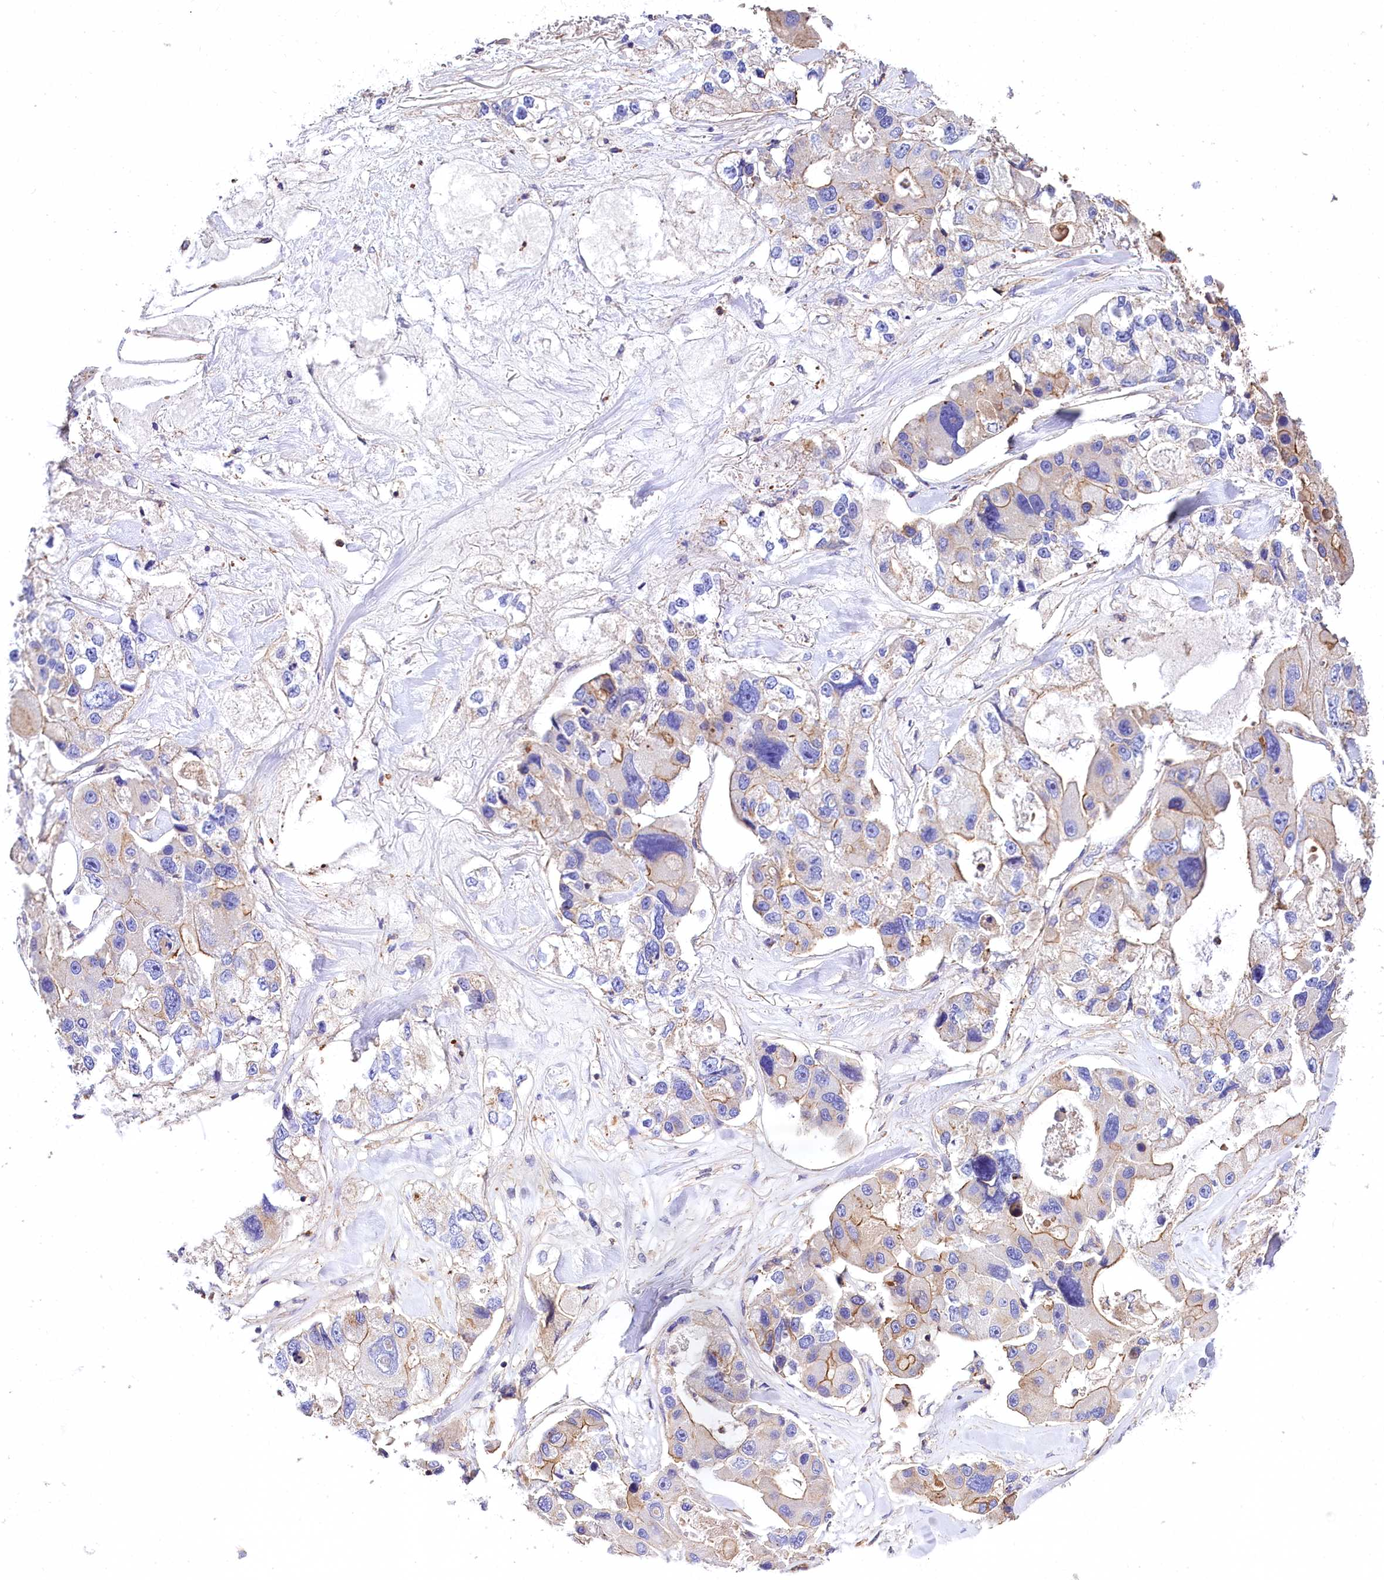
{"staining": {"intensity": "moderate", "quantity": "<25%", "location": "cytoplasmic/membranous"}, "tissue": "lung cancer", "cell_type": "Tumor cells", "image_type": "cancer", "snomed": [{"axis": "morphology", "description": "Adenocarcinoma, NOS"}, {"axis": "topography", "description": "Lung"}], "caption": "Lung adenocarcinoma stained with a brown dye reveals moderate cytoplasmic/membranous positive staining in approximately <25% of tumor cells.", "gene": "FCHSD2", "patient": {"sex": "female", "age": 54}}